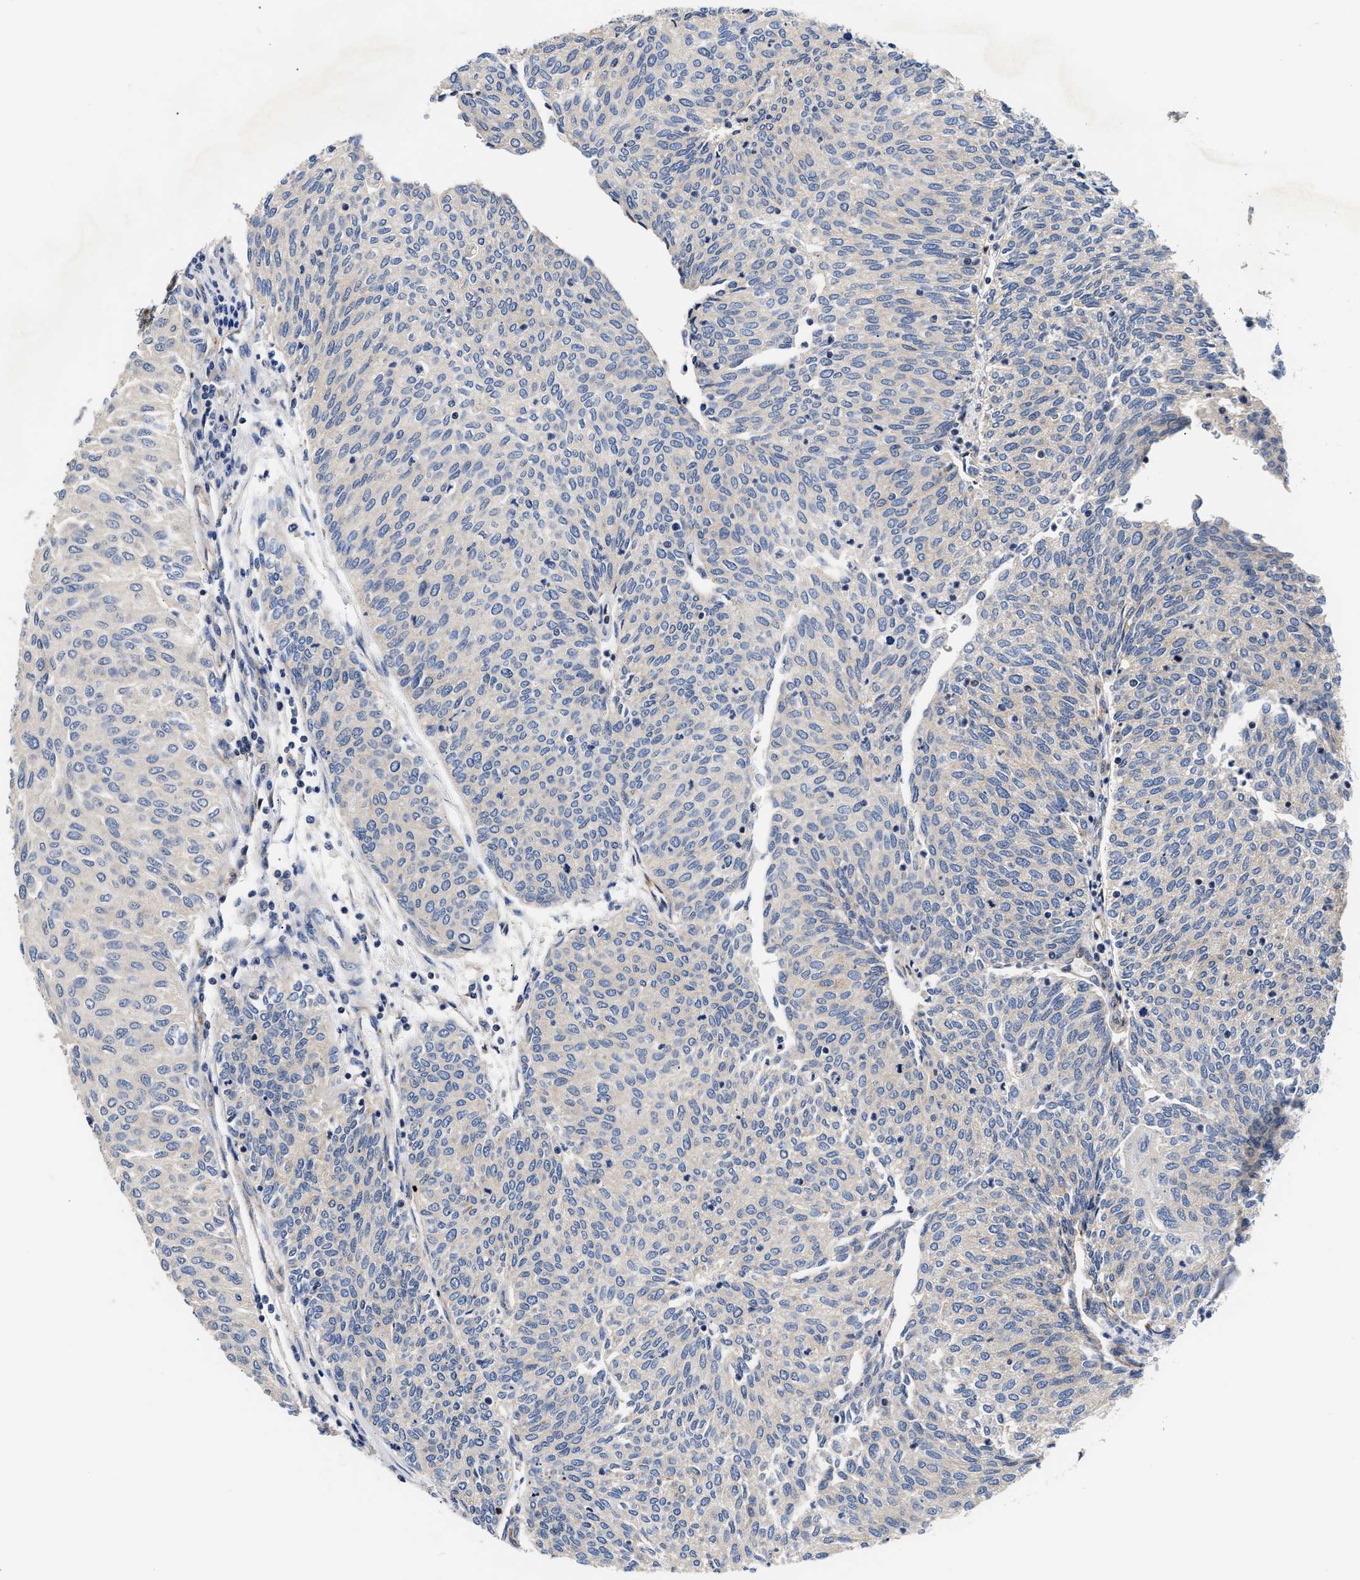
{"staining": {"intensity": "negative", "quantity": "none", "location": "none"}, "tissue": "urothelial cancer", "cell_type": "Tumor cells", "image_type": "cancer", "snomed": [{"axis": "morphology", "description": "Urothelial carcinoma, Low grade"}, {"axis": "topography", "description": "Urinary bladder"}], "caption": "An image of urothelial carcinoma (low-grade) stained for a protein demonstrates no brown staining in tumor cells.", "gene": "TEX2", "patient": {"sex": "female", "age": 79}}